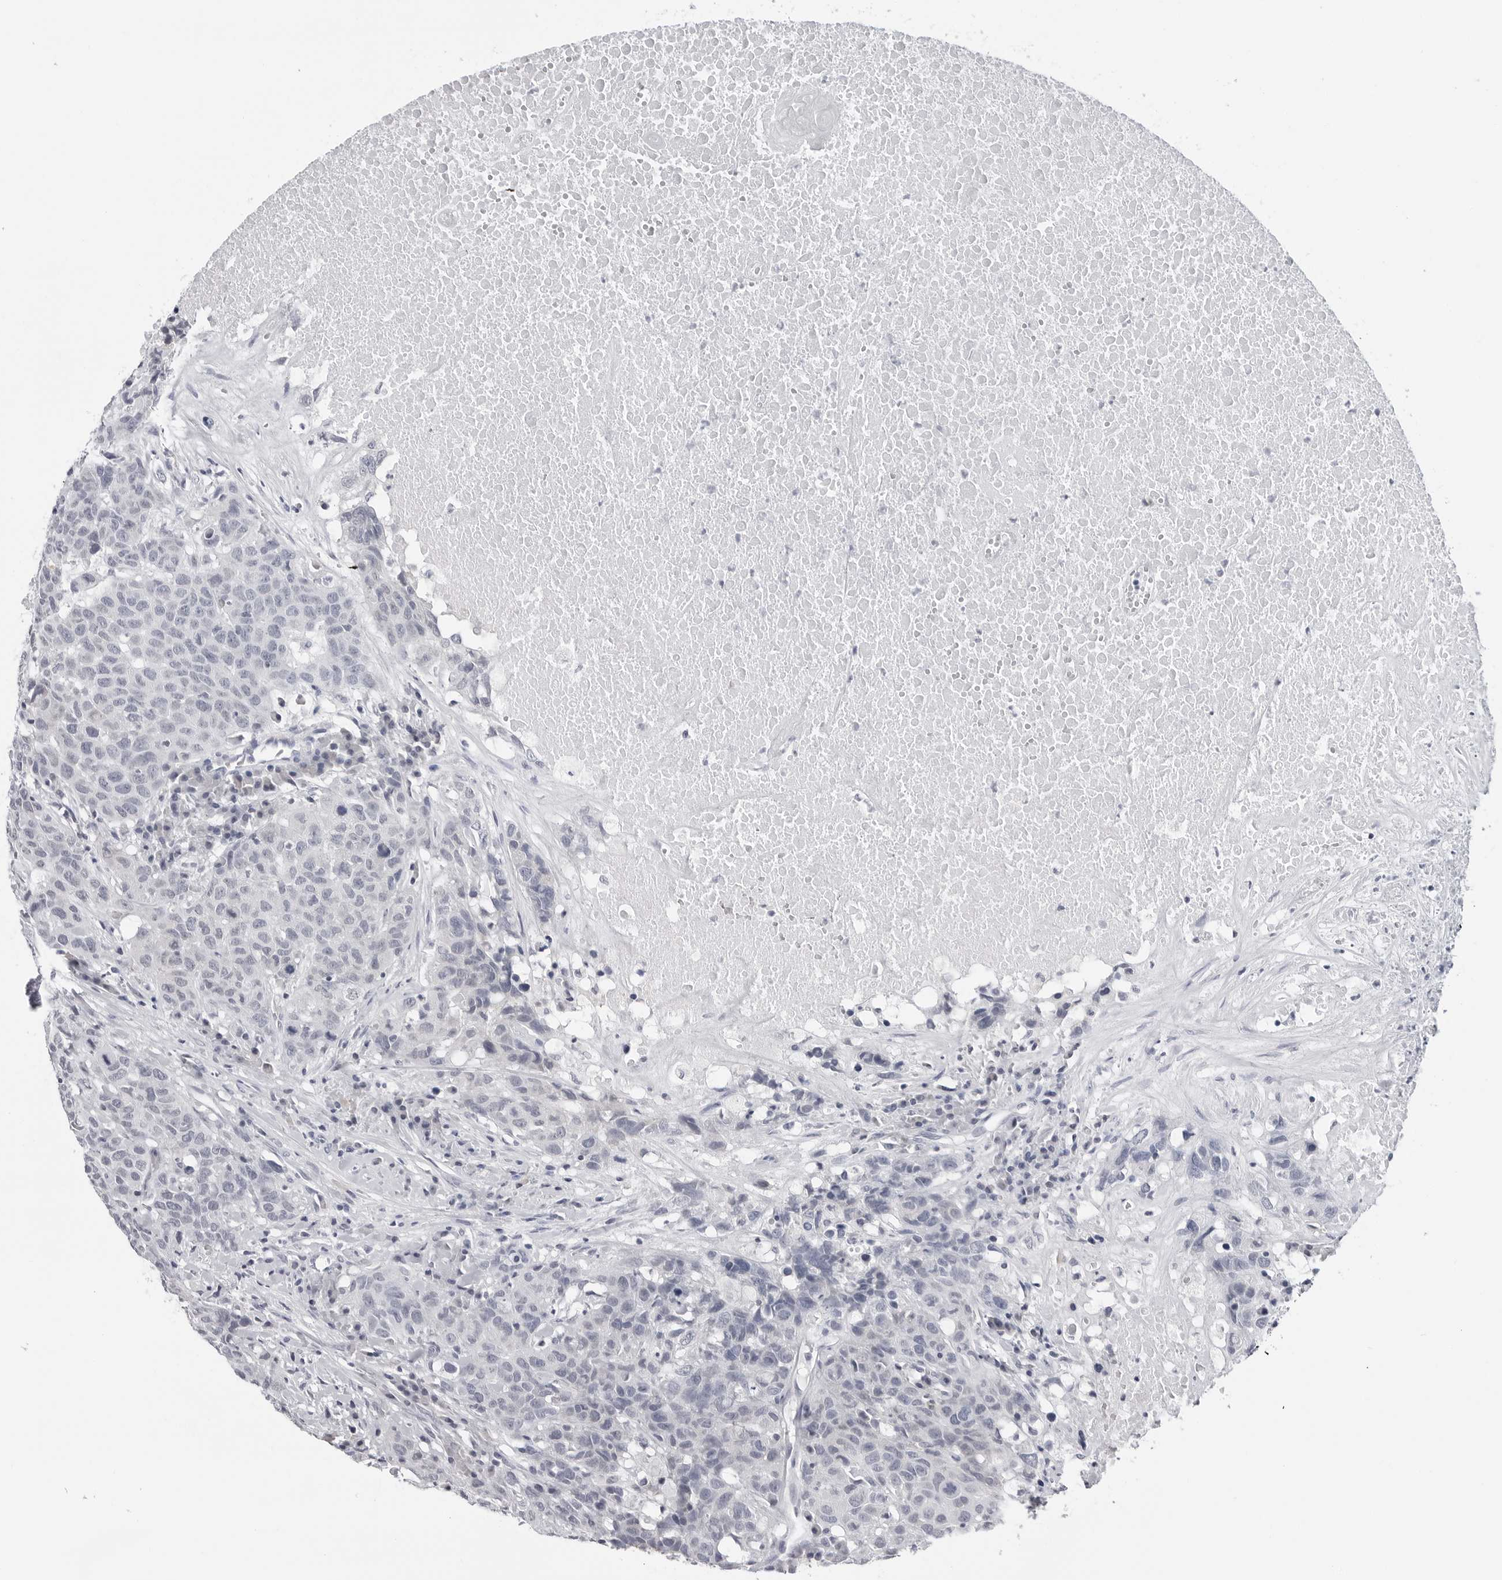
{"staining": {"intensity": "negative", "quantity": "none", "location": "none"}, "tissue": "head and neck cancer", "cell_type": "Tumor cells", "image_type": "cancer", "snomed": [{"axis": "morphology", "description": "Squamous cell carcinoma, NOS"}, {"axis": "topography", "description": "Head-Neck"}], "caption": "This is an IHC photomicrograph of human head and neck cancer (squamous cell carcinoma). There is no expression in tumor cells.", "gene": "PGA3", "patient": {"sex": "male", "age": 66}}